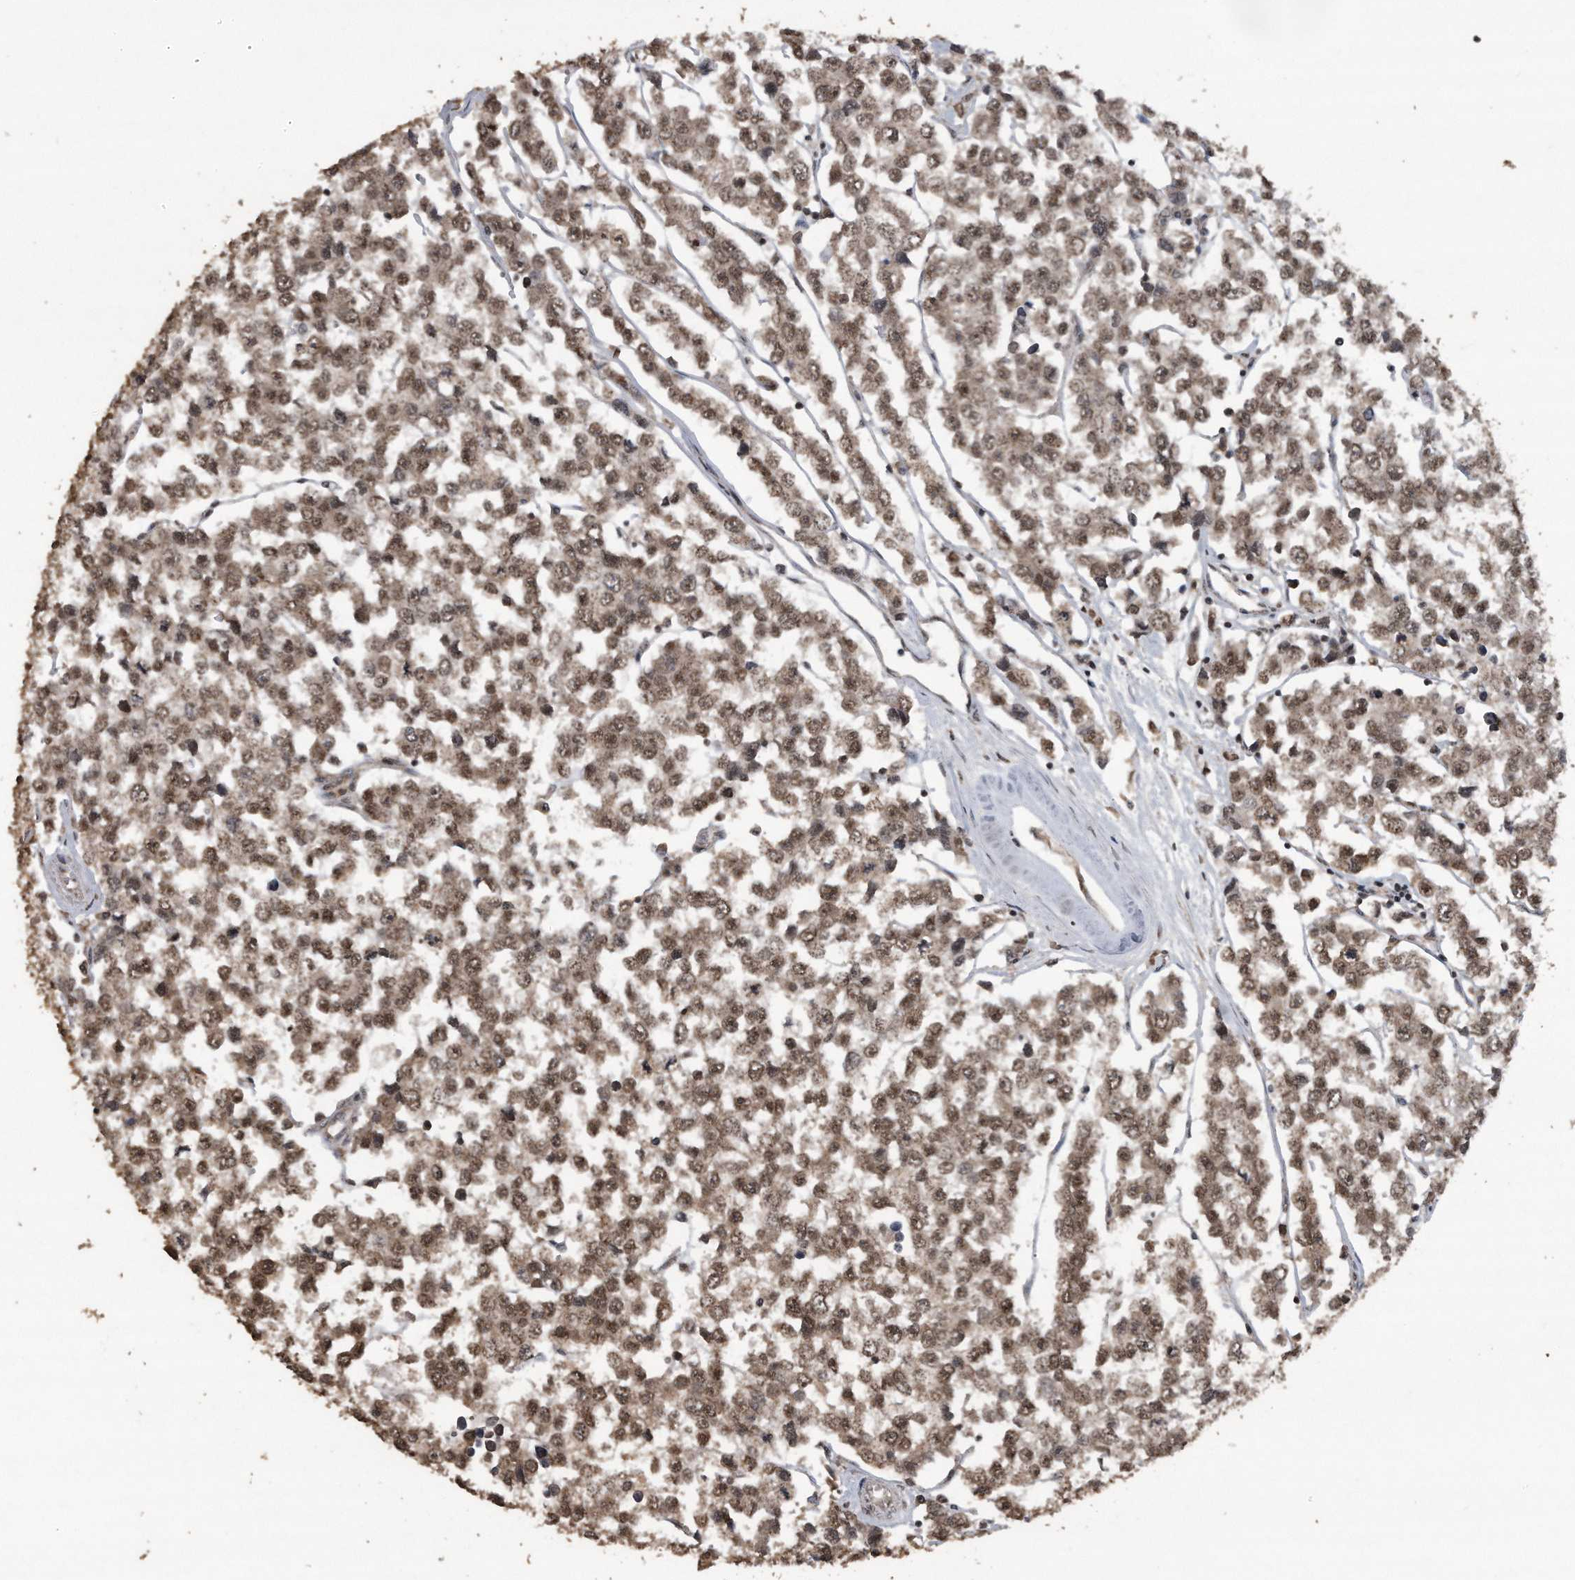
{"staining": {"intensity": "moderate", "quantity": ">75%", "location": "cytoplasmic/membranous,nuclear"}, "tissue": "testis cancer", "cell_type": "Tumor cells", "image_type": "cancer", "snomed": [{"axis": "morphology", "description": "Seminoma, NOS"}, {"axis": "morphology", "description": "Carcinoma, Embryonal, NOS"}, {"axis": "topography", "description": "Testis"}], "caption": "Immunohistochemical staining of testis cancer exhibits medium levels of moderate cytoplasmic/membranous and nuclear expression in approximately >75% of tumor cells.", "gene": "CRYZL1", "patient": {"sex": "male", "age": 52}}